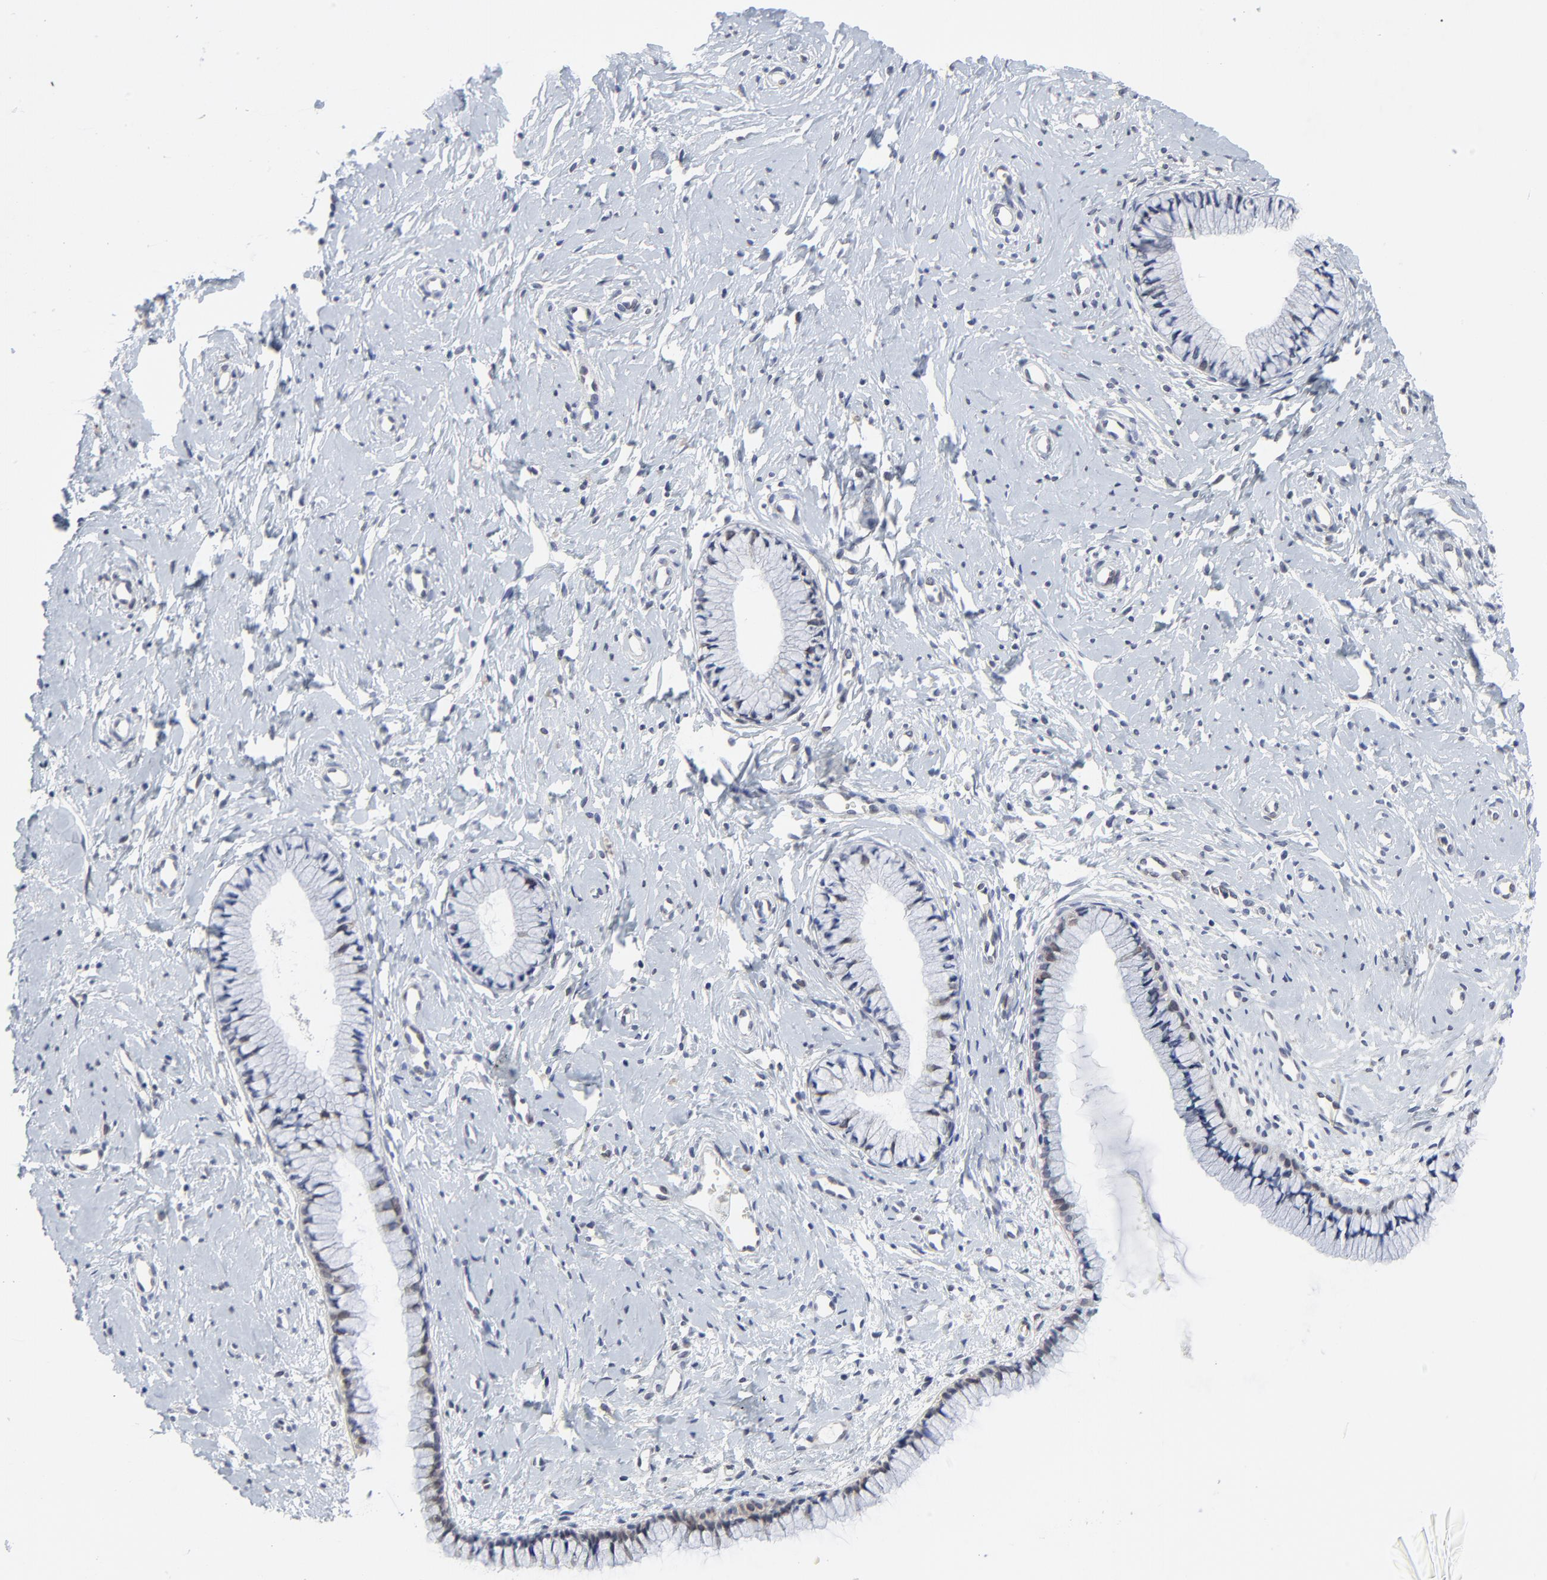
{"staining": {"intensity": "negative", "quantity": "none", "location": "none"}, "tissue": "cervix", "cell_type": "Glandular cells", "image_type": "normal", "snomed": [{"axis": "morphology", "description": "Normal tissue, NOS"}, {"axis": "topography", "description": "Cervix"}], "caption": "Glandular cells are negative for brown protein staining in benign cervix. (DAB IHC, high magnification).", "gene": "NLGN3", "patient": {"sex": "female", "age": 46}}